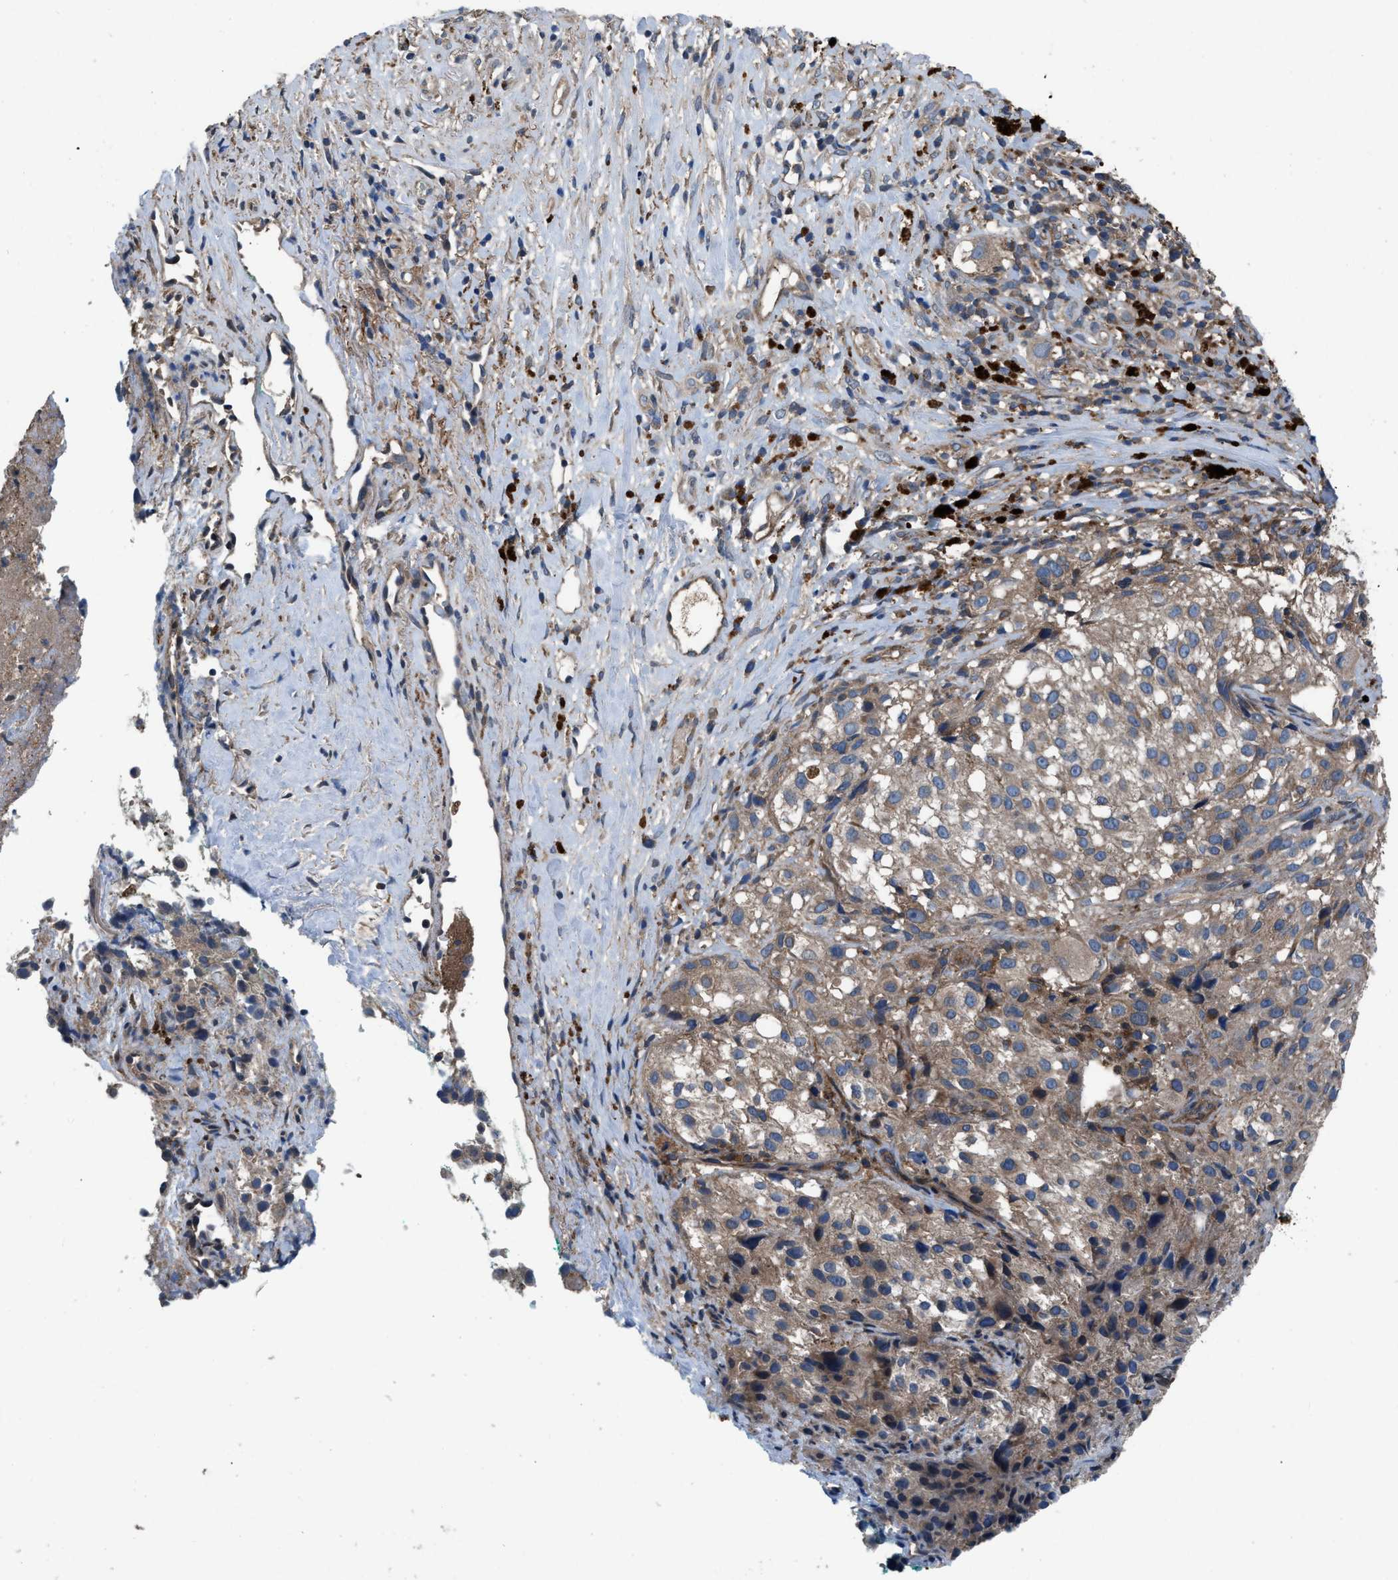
{"staining": {"intensity": "weak", "quantity": ">75%", "location": "cytoplasmic/membranous"}, "tissue": "melanoma", "cell_type": "Tumor cells", "image_type": "cancer", "snomed": [{"axis": "morphology", "description": "Necrosis, NOS"}, {"axis": "morphology", "description": "Malignant melanoma, NOS"}, {"axis": "topography", "description": "Skin"}], "caption": "Immunohistochemistry histopathology image of malignant melanoma stained for a protein (brown), which displays low levels of weak cytoplasmic/membranous expression in approximately >75% of tumor cells.", "gene": "USP25", "patient": {"sex": "female", "age": 87}}